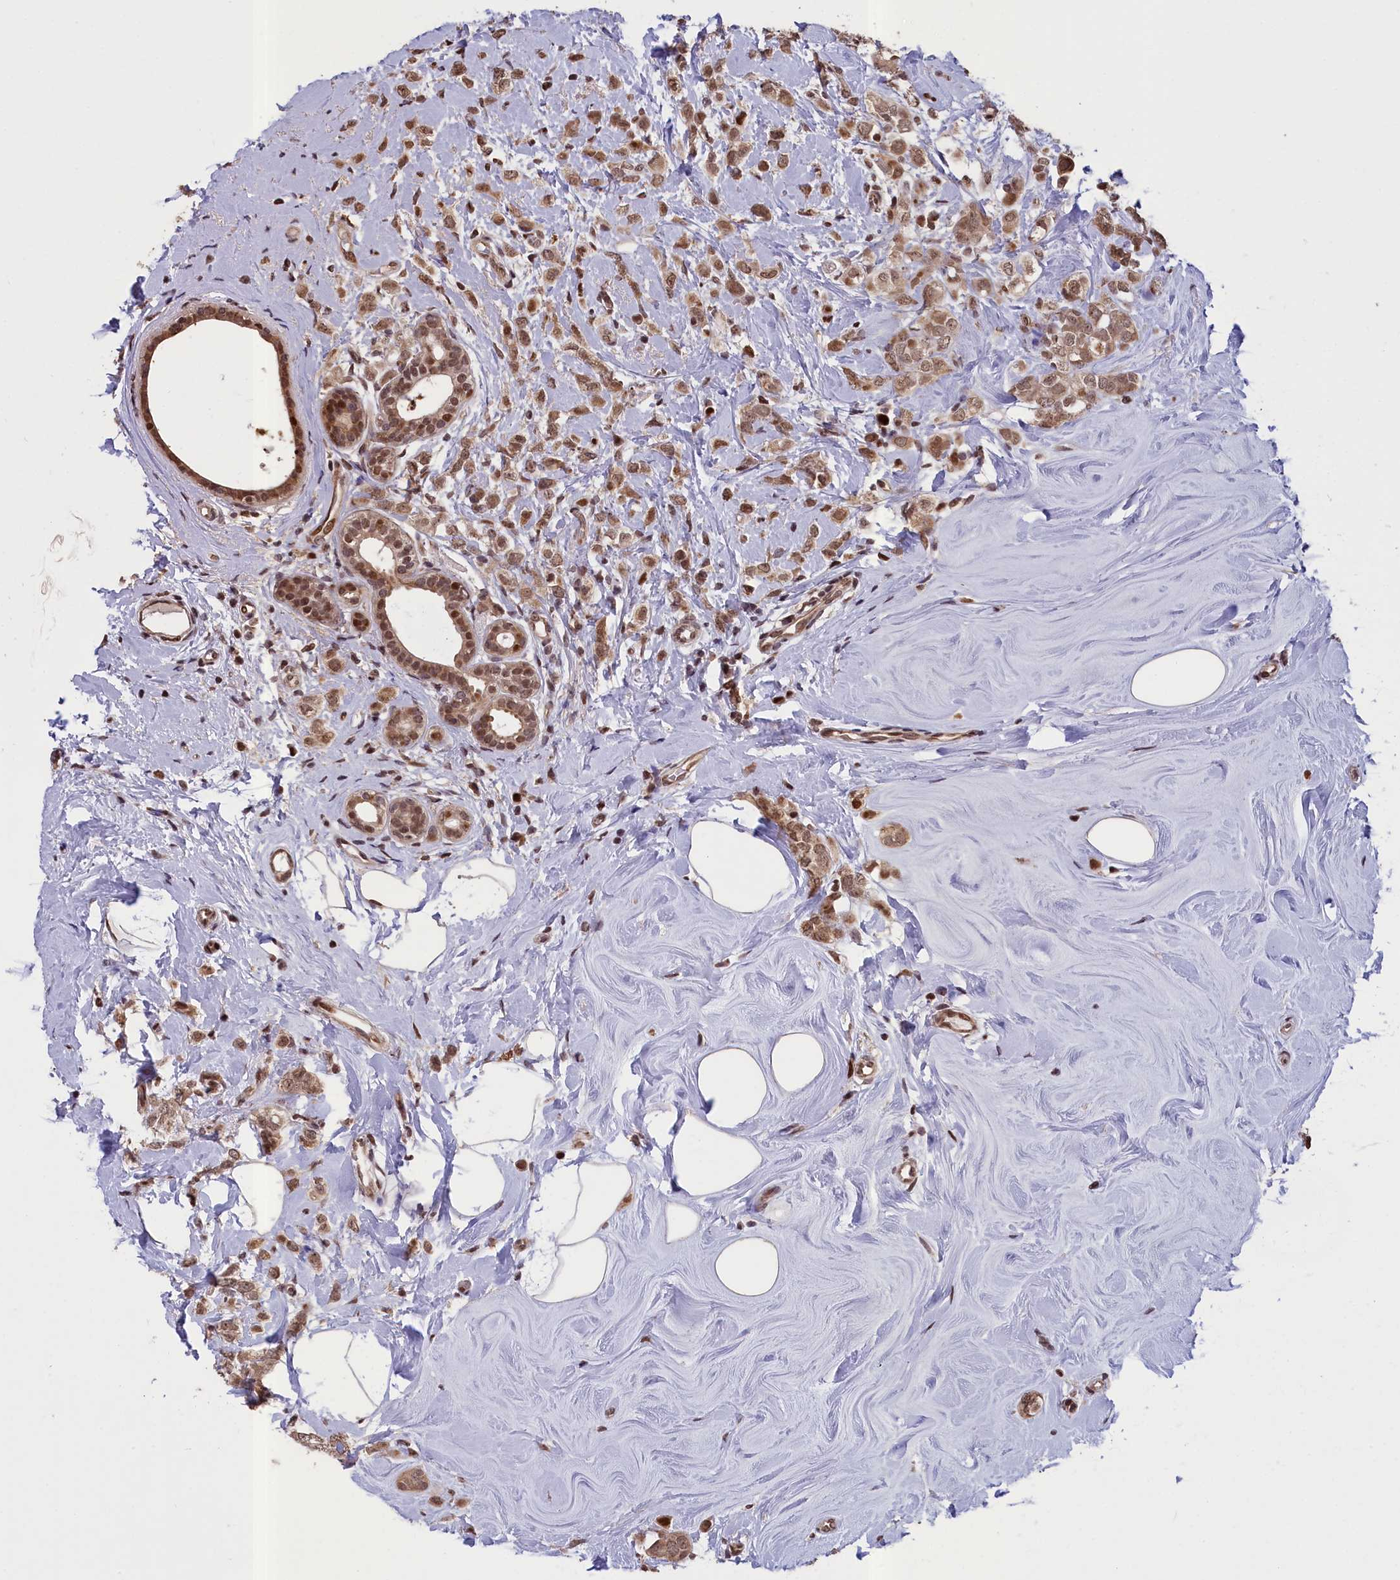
{"staining": {"intensity": "moderate", "quantity": ">75%", "location": "cytoplasmic/membranous,nuclear"}, "tissue": "breast cancer", "cell_type": "Tumor cells", "image_type": "cancer", "snomed": [{"axis": "morphology", "description": "Lobular carcinoma"}, {"axis": "topography", "description": "Breast"}], "caption": "Immunohistochemistry (IHC) histopathology image of neoplastic tissue: breast lobular carcinoma stained using immunohistochemistry displays medium levels of moderate protein expression localized specifically in the cytoplasmic/membranous and nuclear of tumor cells, appearing as a cytoplasmic/membranous and nuclear brown color.", "gene": "RELB", "patient": {"sex": "female", "age": 47}}